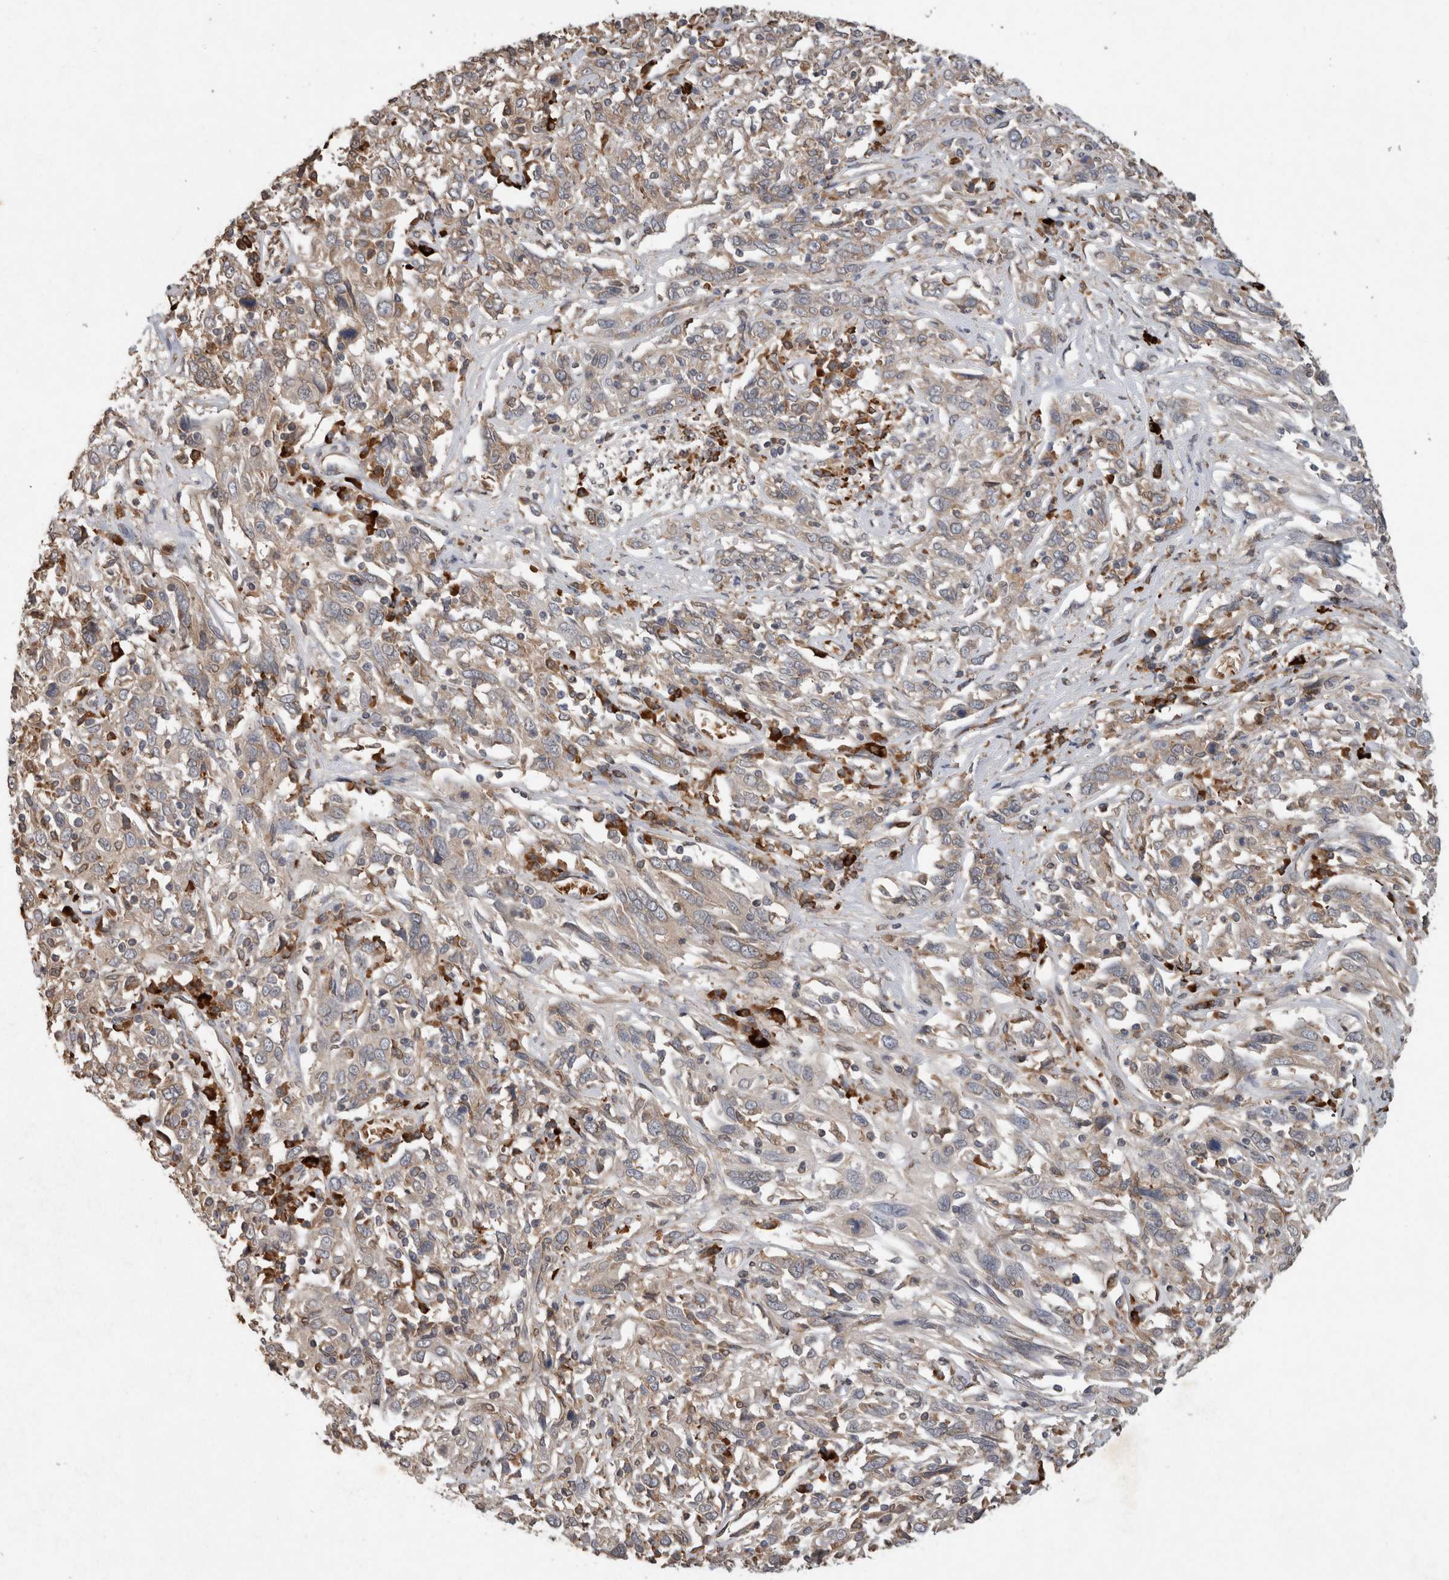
{"staining": {"intensity": "weak", "quantity": ">75%", "location": "cytoplasmic/membranous"}, "tissue": "cervical cancer", "cell_type": "Tumor cells", "image_type": "cancer", "snomed": [{"axis": "morphology", "description": "Squamous cell carcinoma, NOS"}, {"axis": "topography", "description": "Cervix"}], "caption": "Cervical cancer (squamous cell carcinoma) stained for a protein exhibits weak cytoplasmic/membranous positivity in tumor cells.", "gene": "ADGRL3", "patient": {"sex": "female", "age": 46}}